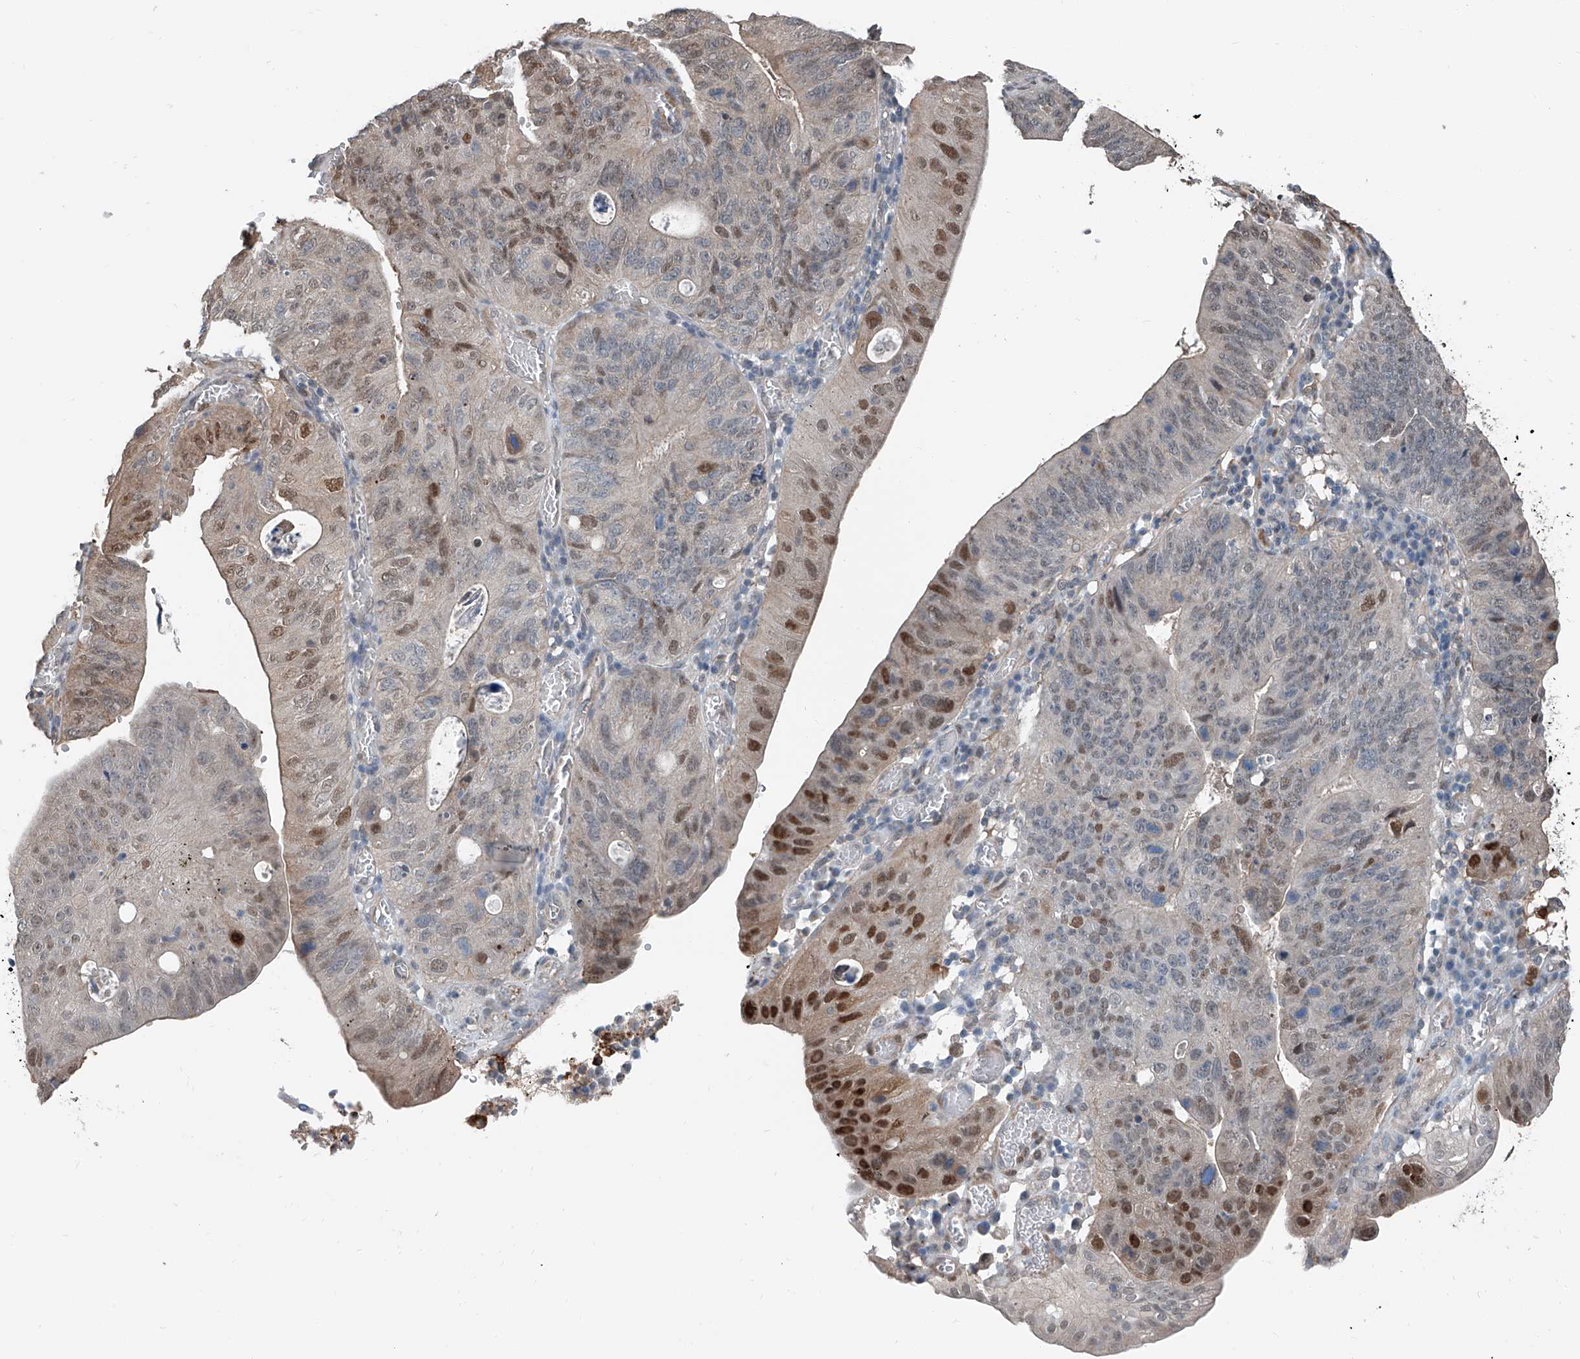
{"staining": {"intensity": "strong", "quantity": "<25%", "location": "nuclear"}, "tissue": "stomach cancer", "cell_type": "Tumor cells", "image_type": "cancer", "snomed": [{"axis": "morphology", "description": "Adenocarcinoma, NOS"}, {"axis": "topography", "description": "Stomach"}], "caption": "This histopathology image reveals immunohistochemistry staining of stomach cancer (adenocarcinoma), with medium strong nuclear staining in approximately <25% of tumor cells.", "gene": "HSPA6", "patient": {"sex": "female", "age": 59}}